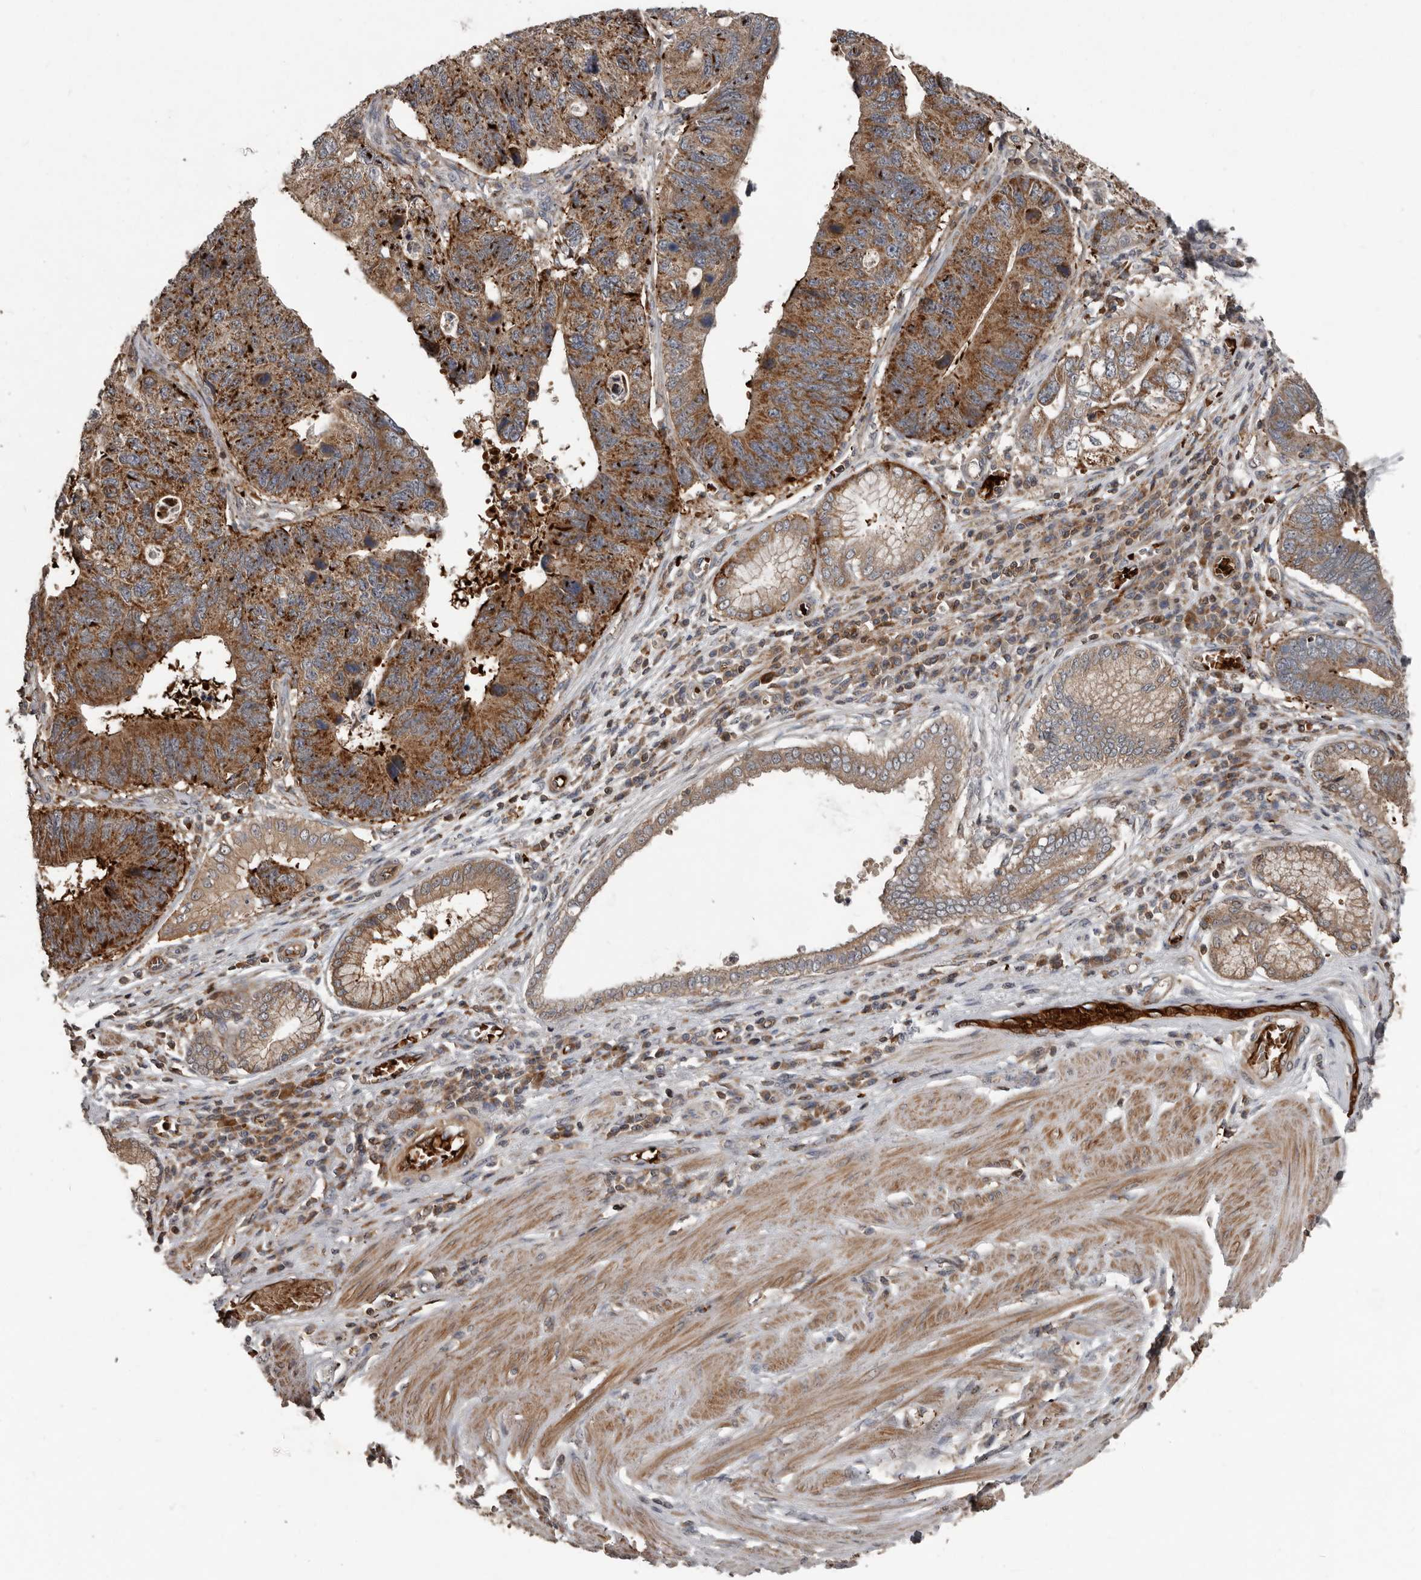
{"staining": {"intensity": "moderate", "quantity": ">75%", "location": "cytoplasmic/membranous"}, "tissue": "stomach cancer", "cell_type": "Tumor cells", "image_type": "cancer", "snomed": [{"axis": "morphology", "description": "Adenocarcinoma, NOS"}, {"axis": "topography", "description": "Stomach"}], "caption": "Adenocarcinoma (stomach) was stained to show a protein in brown. There is medium levels of moderate cytoplasmic/membranous expression in approximately >75% of tumor cells.", "gene": "FBXO31", "patient": {"sex": "male", "age": 59}}